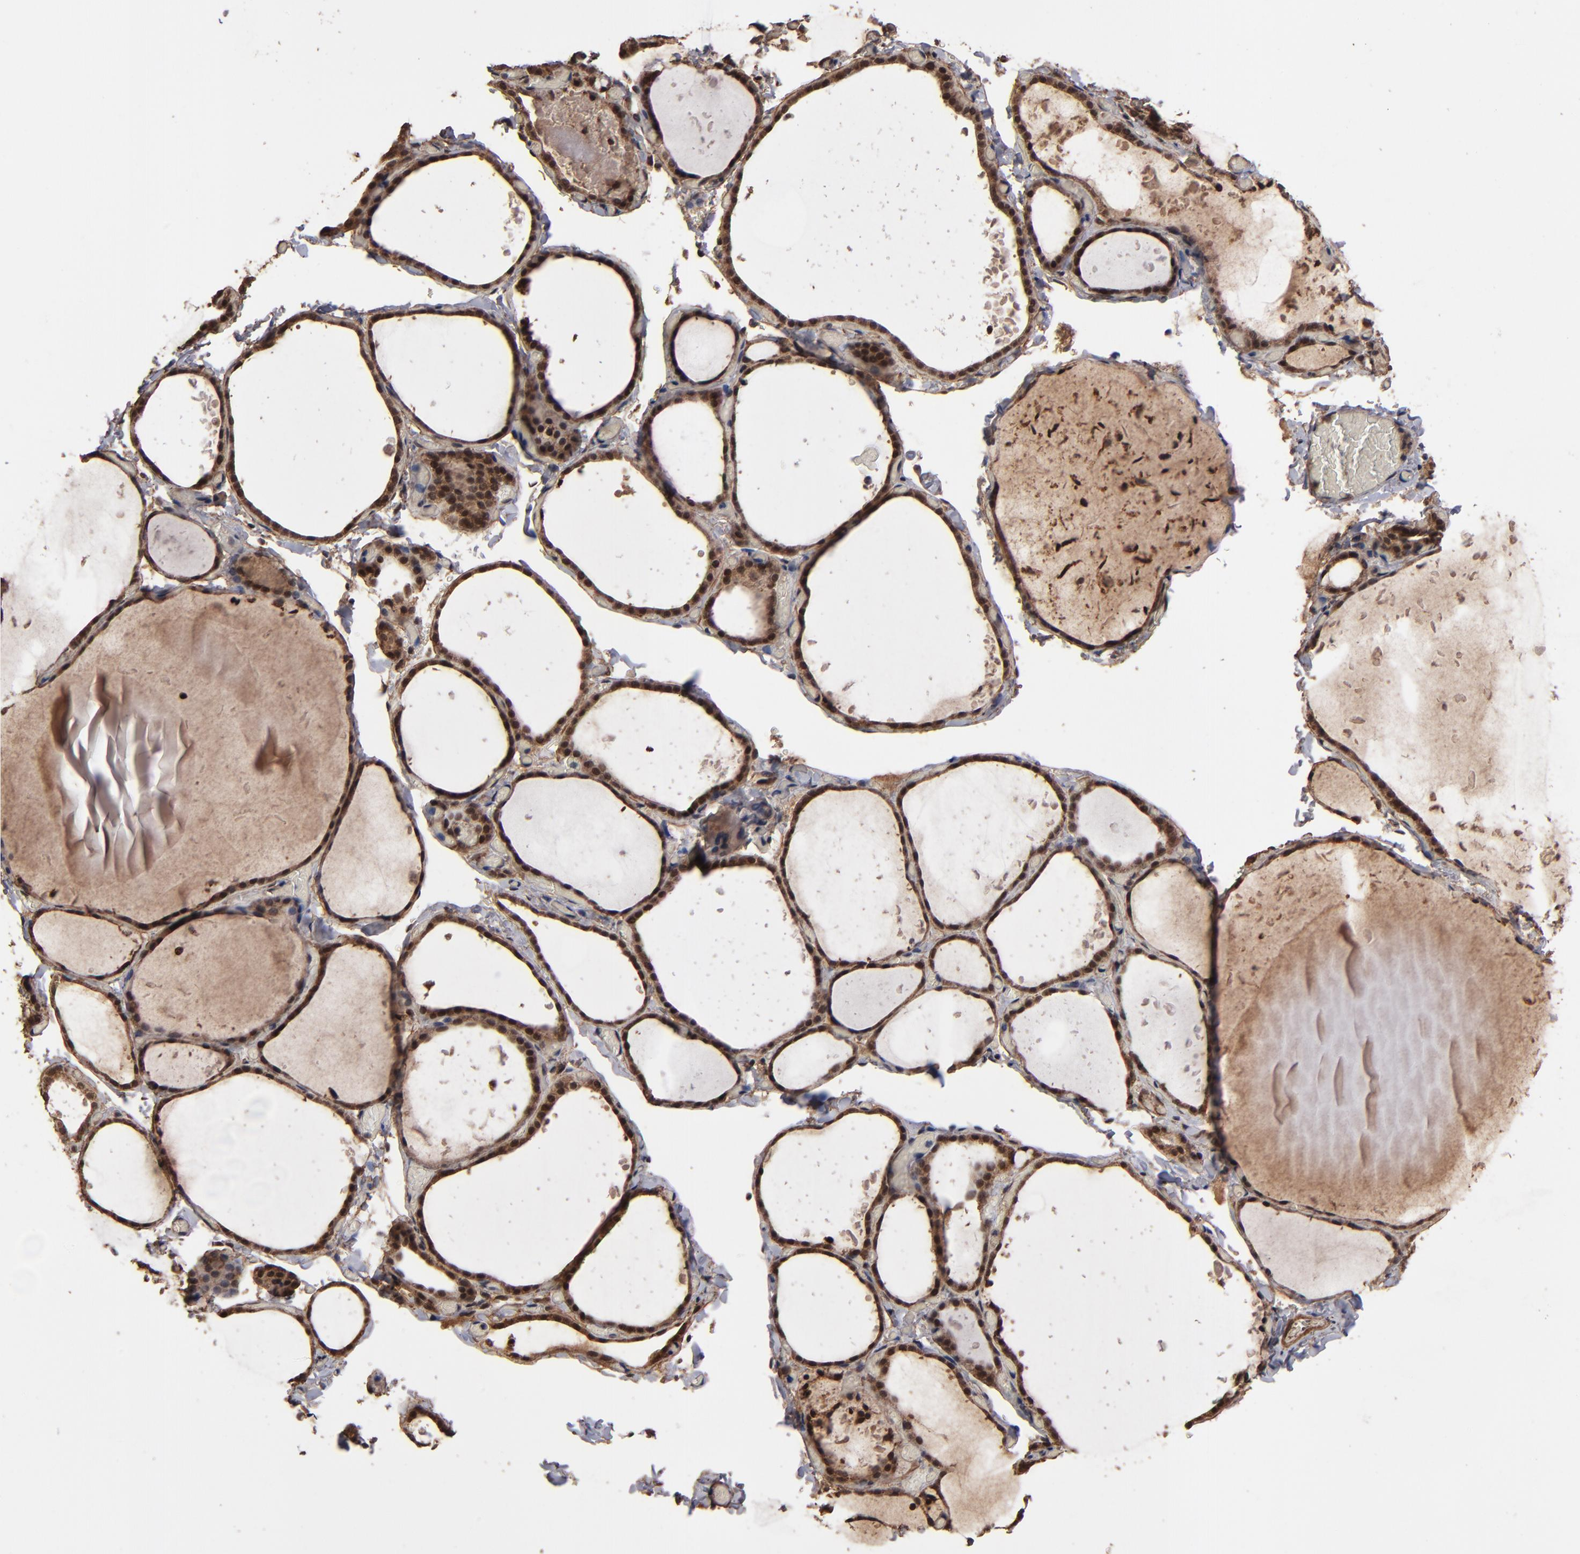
{"staining": {"intensity": "moderate", "quantity": ">75%", "location": "cytoplasmic/membranous"}, "tissue": "thyroid gland", "cell_type": "Glandular cells", "image_type": "normal", "snomed": [{"axis": "morphology", "description": "Normal tissue, NOS"}, {"axis": "topography", "description": "Thyroid gland"}], "caption": "Brown immunohistochemical staining in normal thyroid gland shows moderate cytoplasmic/membranous positivity in about >75% of glandular cells. (DAB (3,3'-diaminobenzidine) = brown stain, brightfield microscopy at high magnification).", "gene": "NXF2B", "patient": {"sex": "female", "age": 22}}